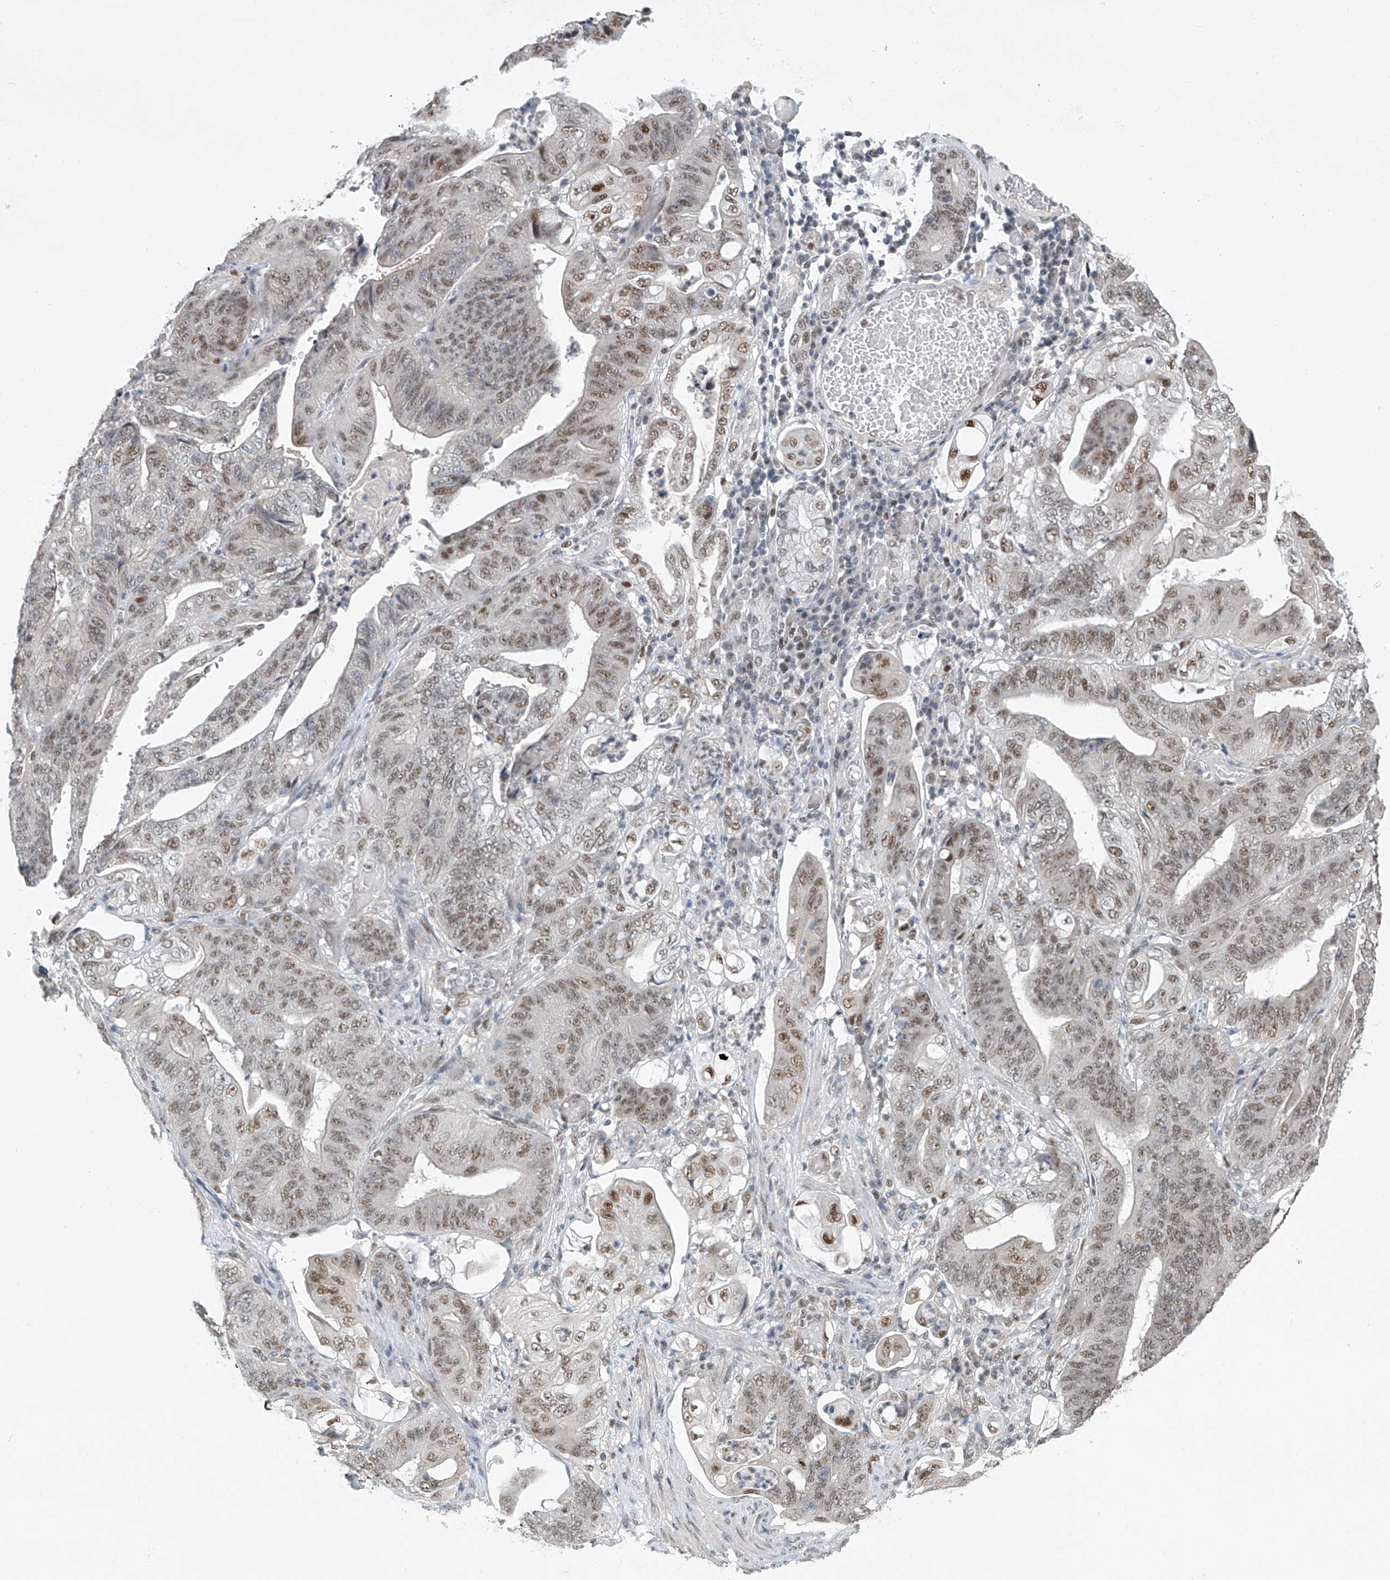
{"staining": {"intensity": "moderate", "quantity": ">75%", "location": "nuclear"}, "tissue": "stomach cancer", "cell_type": "Tumor cells", "image_type": "cancer", "snomed": [{"axis": "morphology", "description": "Adenocarcinoma, NOS"}, {"axis": "topography", "description": "Stomach"}], "caption": "Immunohistochemical staining of human stomach cancer (adenocarcinoma) demonstrates medium levels of moderate nuclear expression in about >75% of tumor cells. Nuclei are stained in blue.", "gene": "TAF8", "patient": {"sex": "female", "age": 73}}